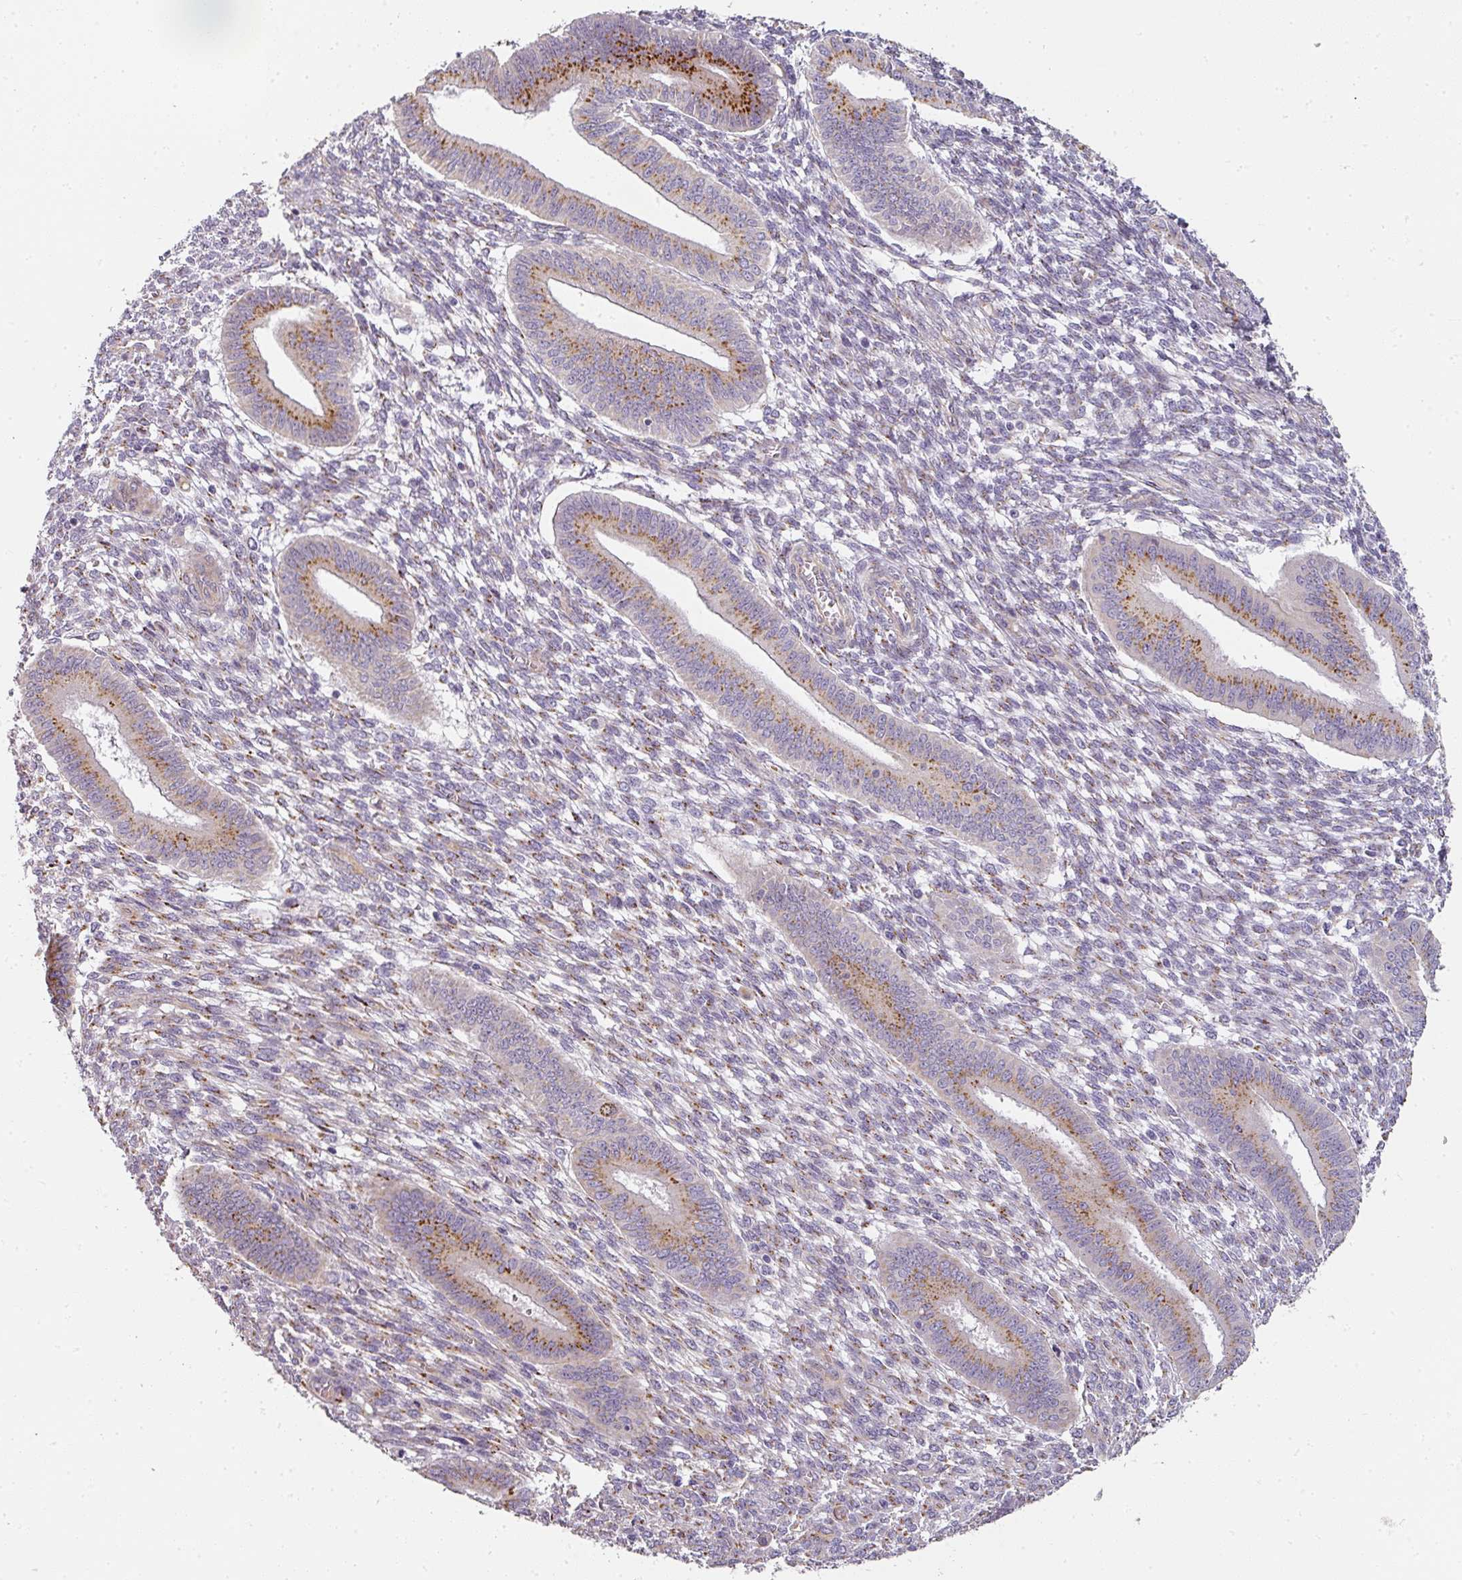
{"staining": {"intensity": "moderate", "quantity": "<25%", "location": "cytoplasmic/membranous"}, "tissue": "endometrium", "cell_type": "Cells in endometrial stroma", "image_type": "normal", "snomed": [{"axis": "morphology", "description": "Normal tissue, NOS"}, {"axis": "topography", "description": "Endometrium"}], "caption": "IHC staining of normal endometrium, which demonstrates low levels of moderate cytoplasmic/membranous expression in about <25% of cells in endometrial stroma indicating moderate cytoplasmic/membranous protein staining. The staining was performed using DAB (brown) for protein detection and nuclei were counterstained in hematoxylin (blue).", "gene": "ATP8B2", "patient": {"sex": "female", "age": 36}}